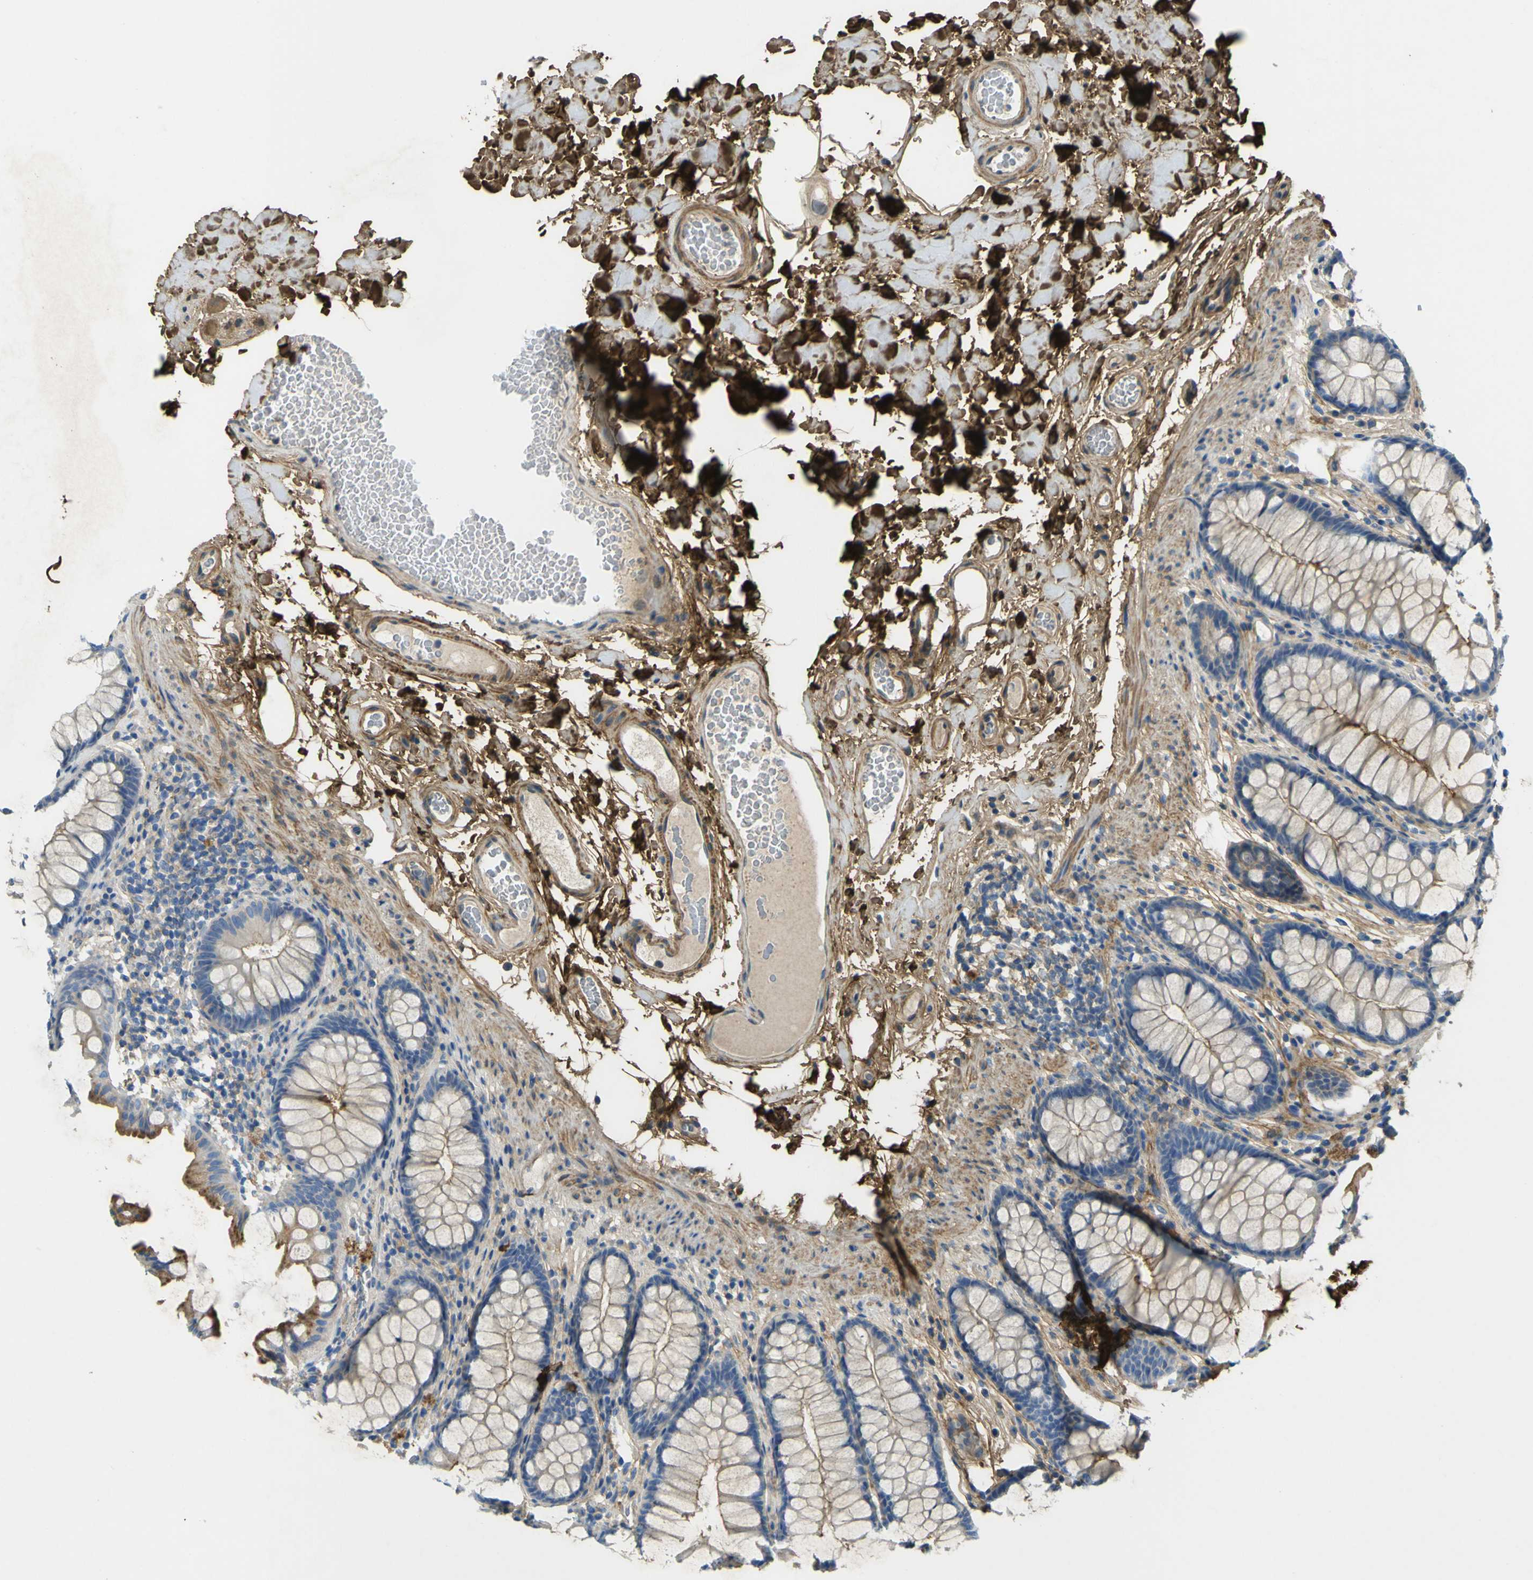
{"staining": {"intensity": "negative", "quantity": "none", "location": "none"}, "tissue": "colon", "cell_type": "Endothelial cells", "image_type": "normal", "snomed": [{"axis": "morphology", "description": "Normal tissue, NOS"}, {"axis": "topography", "description": "Colon"}], "caption": "This is a histopathology image of immunohistochemistry staining of normal colon, which shows no expression in endothelial cells.", "gene": "OGN", "patient": {"sex": "female", "age": 55}}